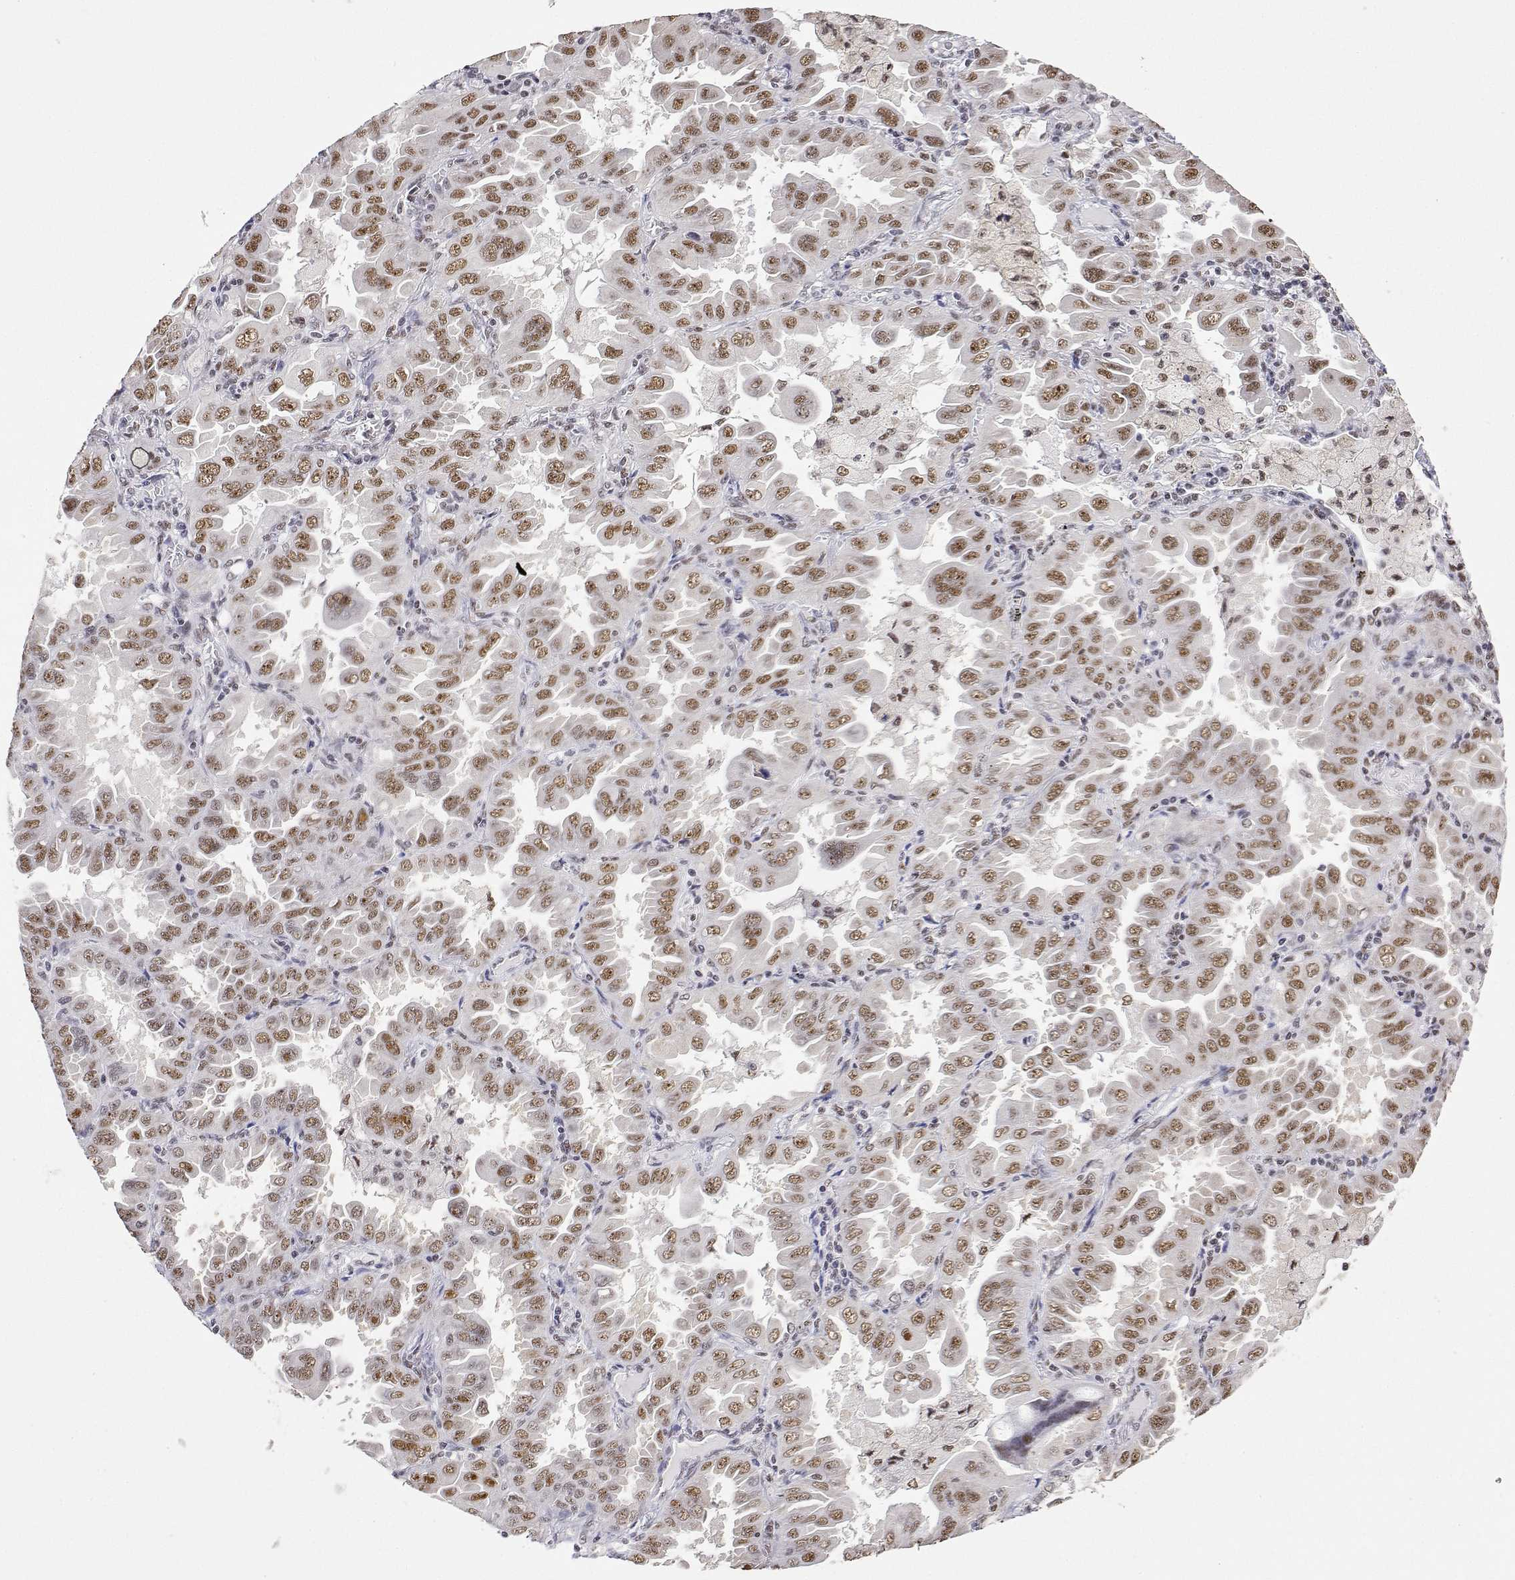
{"staining": {"intensity": "moderate", "quantity": ">75%", "location": "nuclear"}, "tissue": "lung cancer", "cell_type": "Tumor cells", "image_type": "cancer", "snomed": [{"axis": "morphology", "description": "Adenocarcinoma, NOS"}, {"axis": "topography", "description": "Lung"}], "caption": "Lung adenocarcinoma was stained to show a protein in brown. There is medium levels of moderate nuclear expression in about >75% of tumor cells.", "gene": "ADAR", "patient": {"sex": "male", "age": 64}}